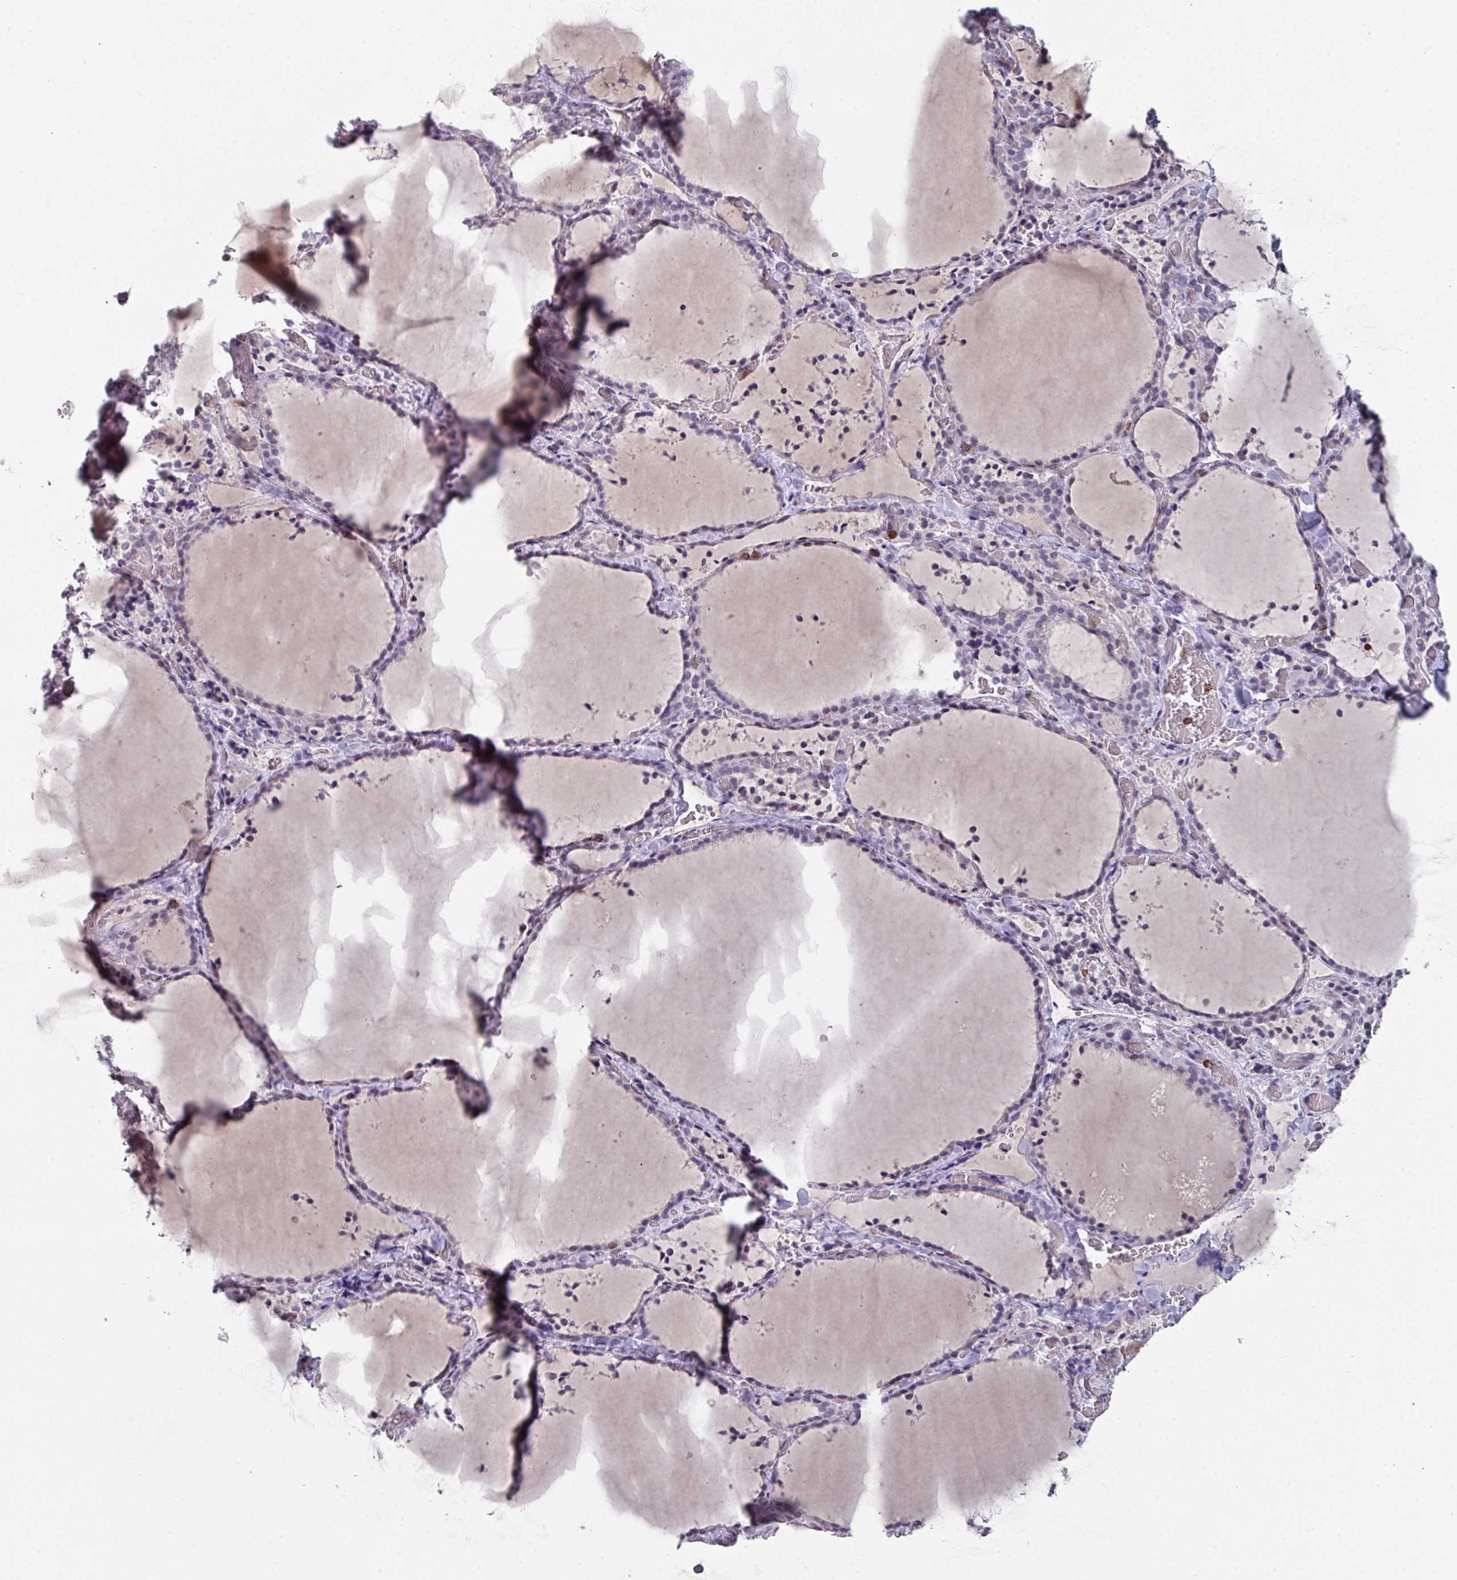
{"staining": {"intensity": "negative", "quantity": "none", "location": "none"}, "tissue": "thyroid gland", "cell_type": "Glandular cells", "image_type": "normal", "snomed": [{"axis": "morphology", "description": "Normal tissue, NOS"}, {"axis": "topography", "description": "Thyroid gland"}], "caption": "This is an IHC image of benign thyroid gland. There is no positivity in glandular cells.", "gene": "RASAL3", "patient": {"sex": "female", "age": 22}}